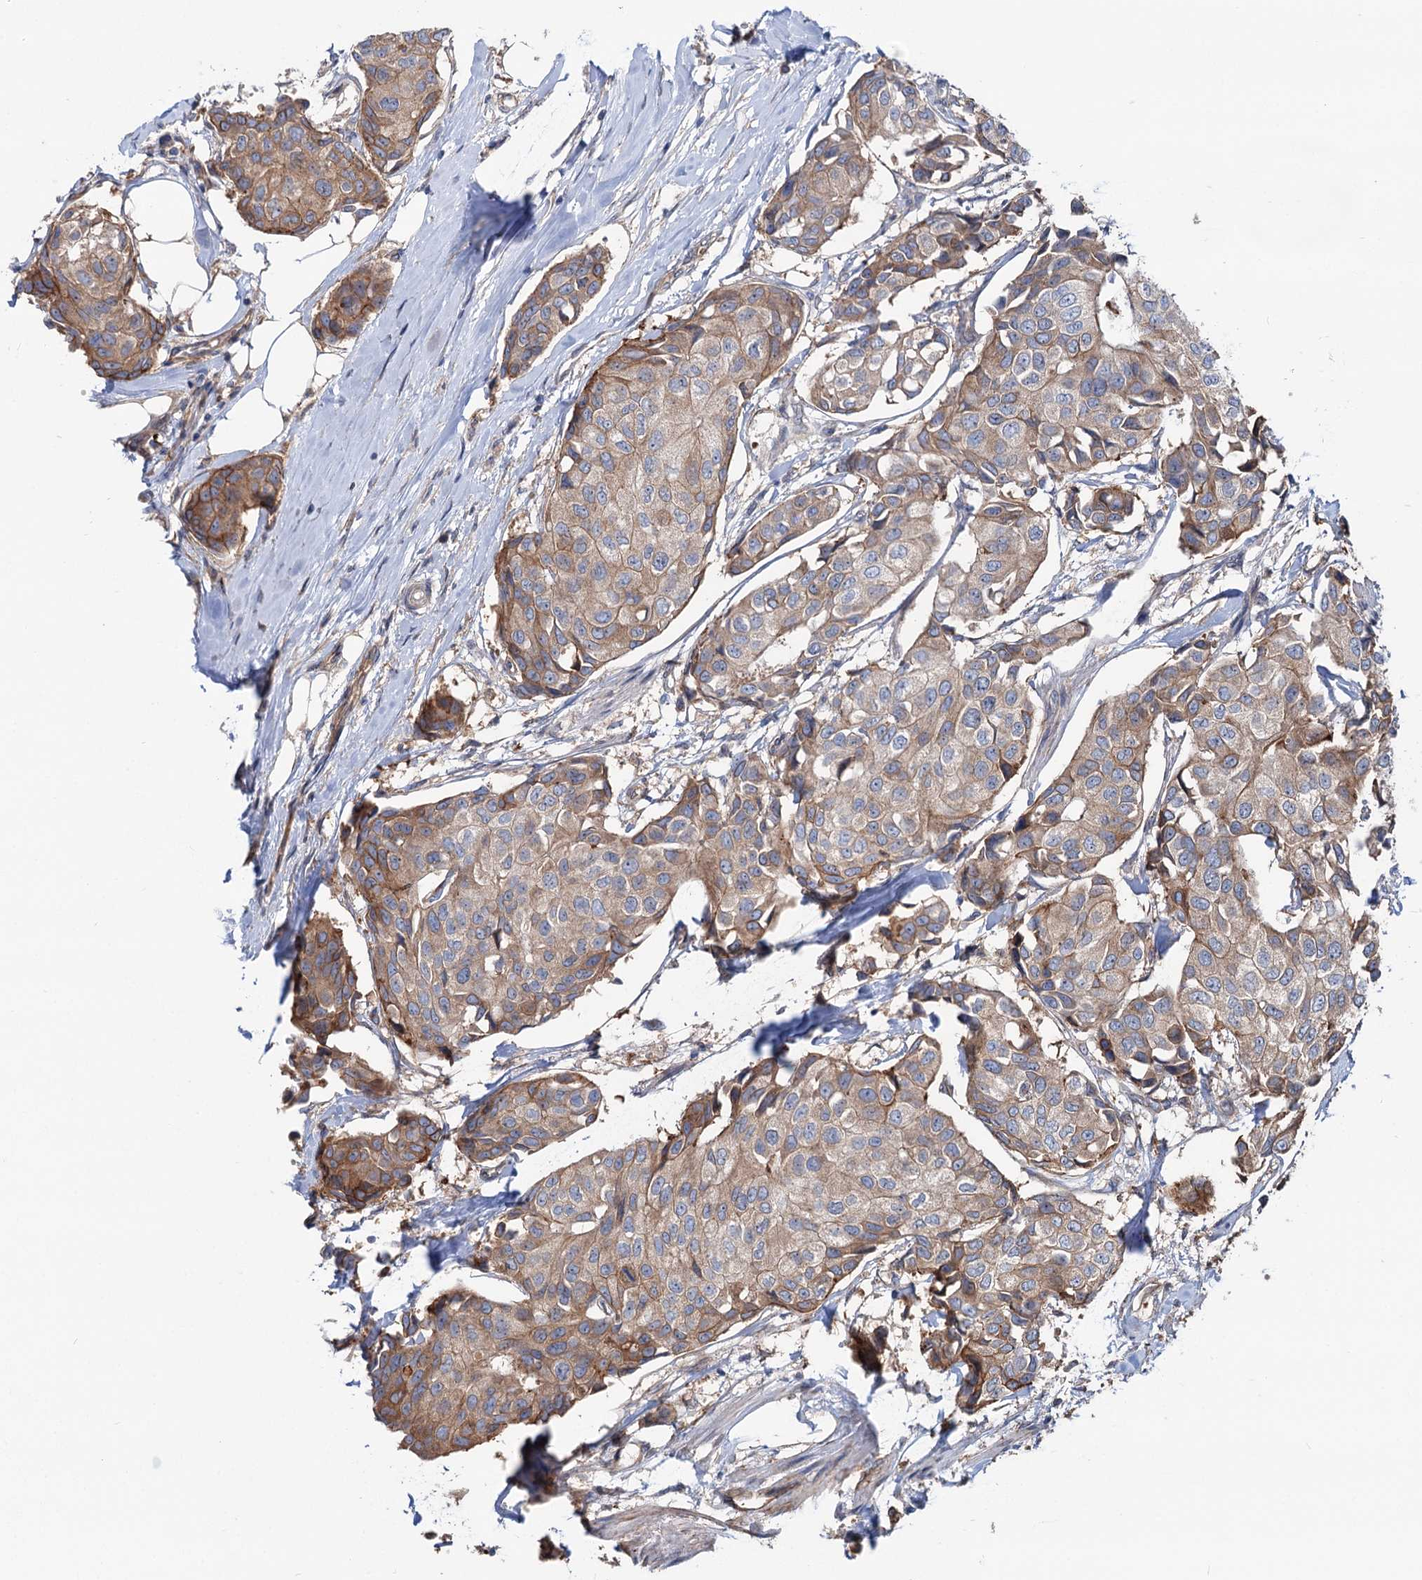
{"staining": {"intensity": "moderate", "quantity": ">75%", "location": "cytoplasmic/membranous"}, "tissue": "breast cancer", "cell_type": "Tumor cells", "image_type": "cancer", "snomed": [{"axis": "morphology", "description": "Duct carcinoma"}, {"axis": "topography", "description": "Breast"}], "caption": "The histopathology image demonstrates a brown stain indicating the presence of a protein in the cytoplasmic/membranous of tumor cells in breast cancer (invasive ductal carcinoma). (DAB (3,3'-diaminobenzidine) = brown stain, brightfield microscopy at high magnification).", "gene": "PTDSS2", "patient": {"sex": "female", "age": 80}}